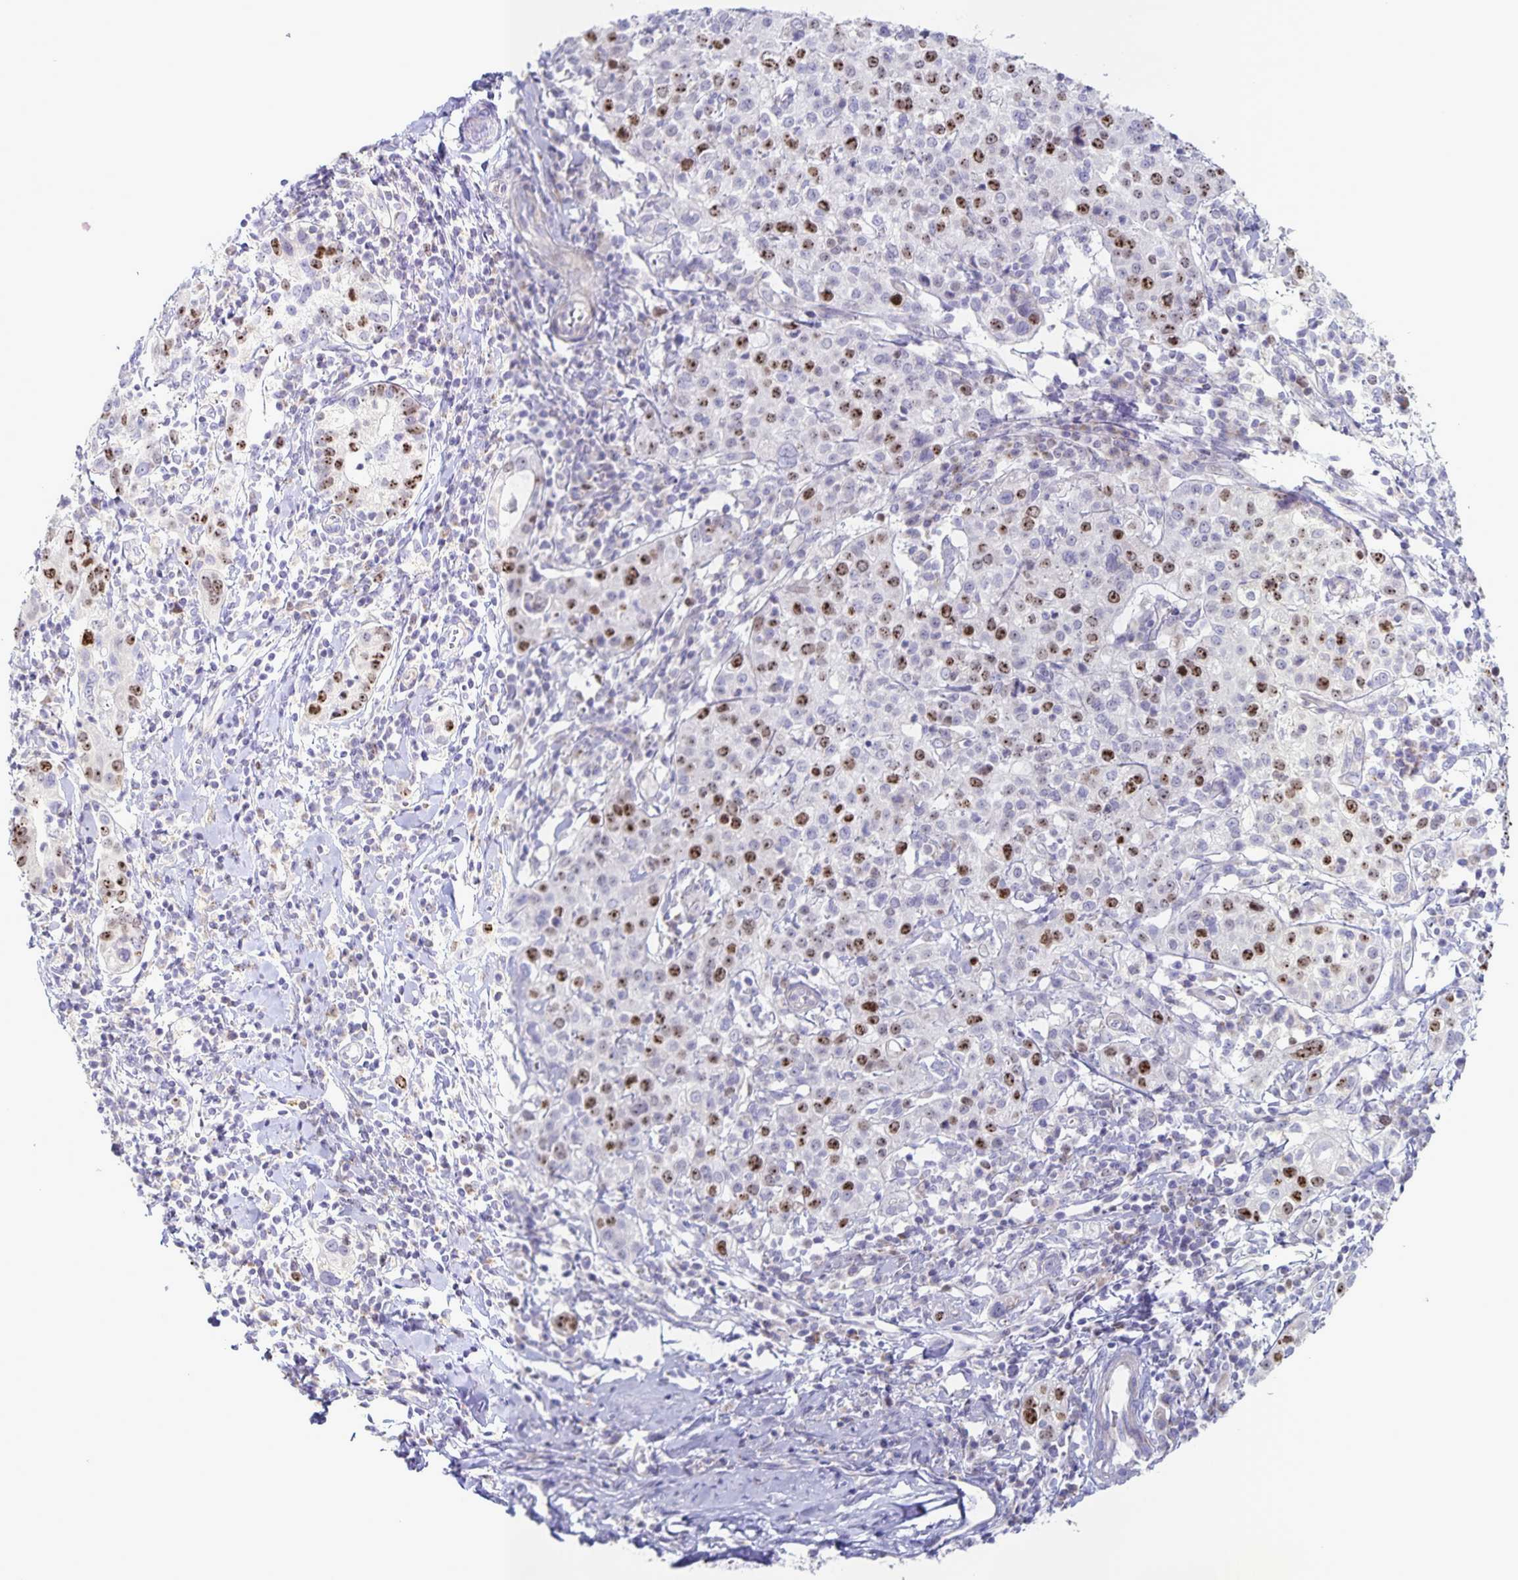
{"staining": {"intensity": "moderate", "quantity": "25%-75%", "location": "nuclear"}, "tissue": "cervical cancer", "cell_type": "Tumor cells", "image_type": "cancer", "snomed": [{"axis": "morphology", "description": "Normal tissue, NOS"}, {"axis": "morphology", "description": "Adenocarcinoma, NOS"}, {"axis": "topography", "description": "Cervix"}], "caption": "This image demonstrates IHC staining of human adenocarcinoma (cervical), with medium moderate nuclear positivity in about 25%-75% of tumor cells.", "gene": "CENPH", "patient": {"sex": "female", "age": 44}}